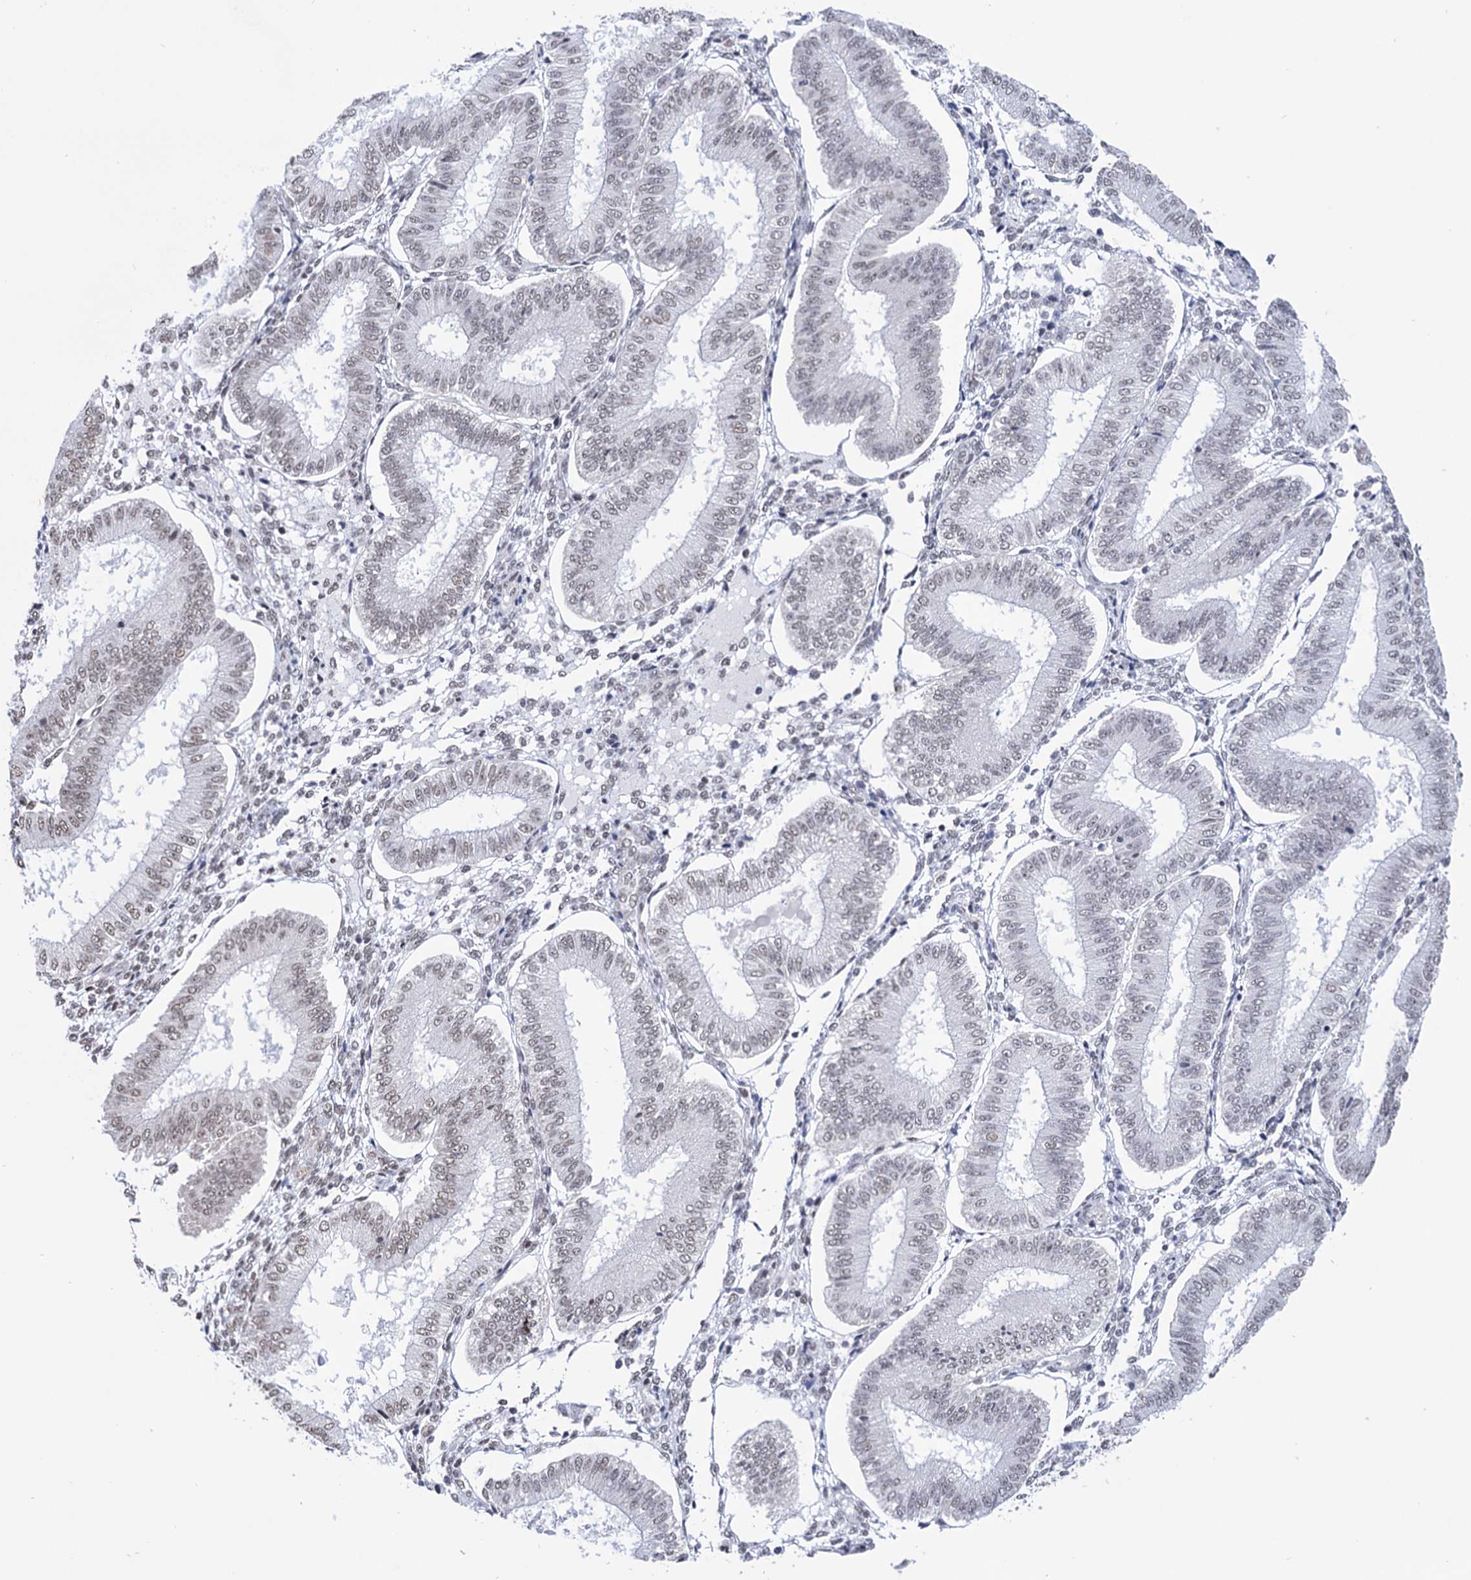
{"staining": {"intensity": "weak", "quantity": "<25%", "location": "nuclear"}, "tissue": "endometrium", "cell_type": "Cells in endometrial stroma", "image_type": "normal", "snomed": [{"axis": "morphology", "description": "Normal tissue, NOS"}, {"axis": "topography", "description": "Endometrium"}], "caption": "DAB immunohistochemical staining of benign endometrium reveals no significant expression in cells in endometrial stroma.", "gene": "ABHD10", "patient": {"sex": "female", "age": 39}}